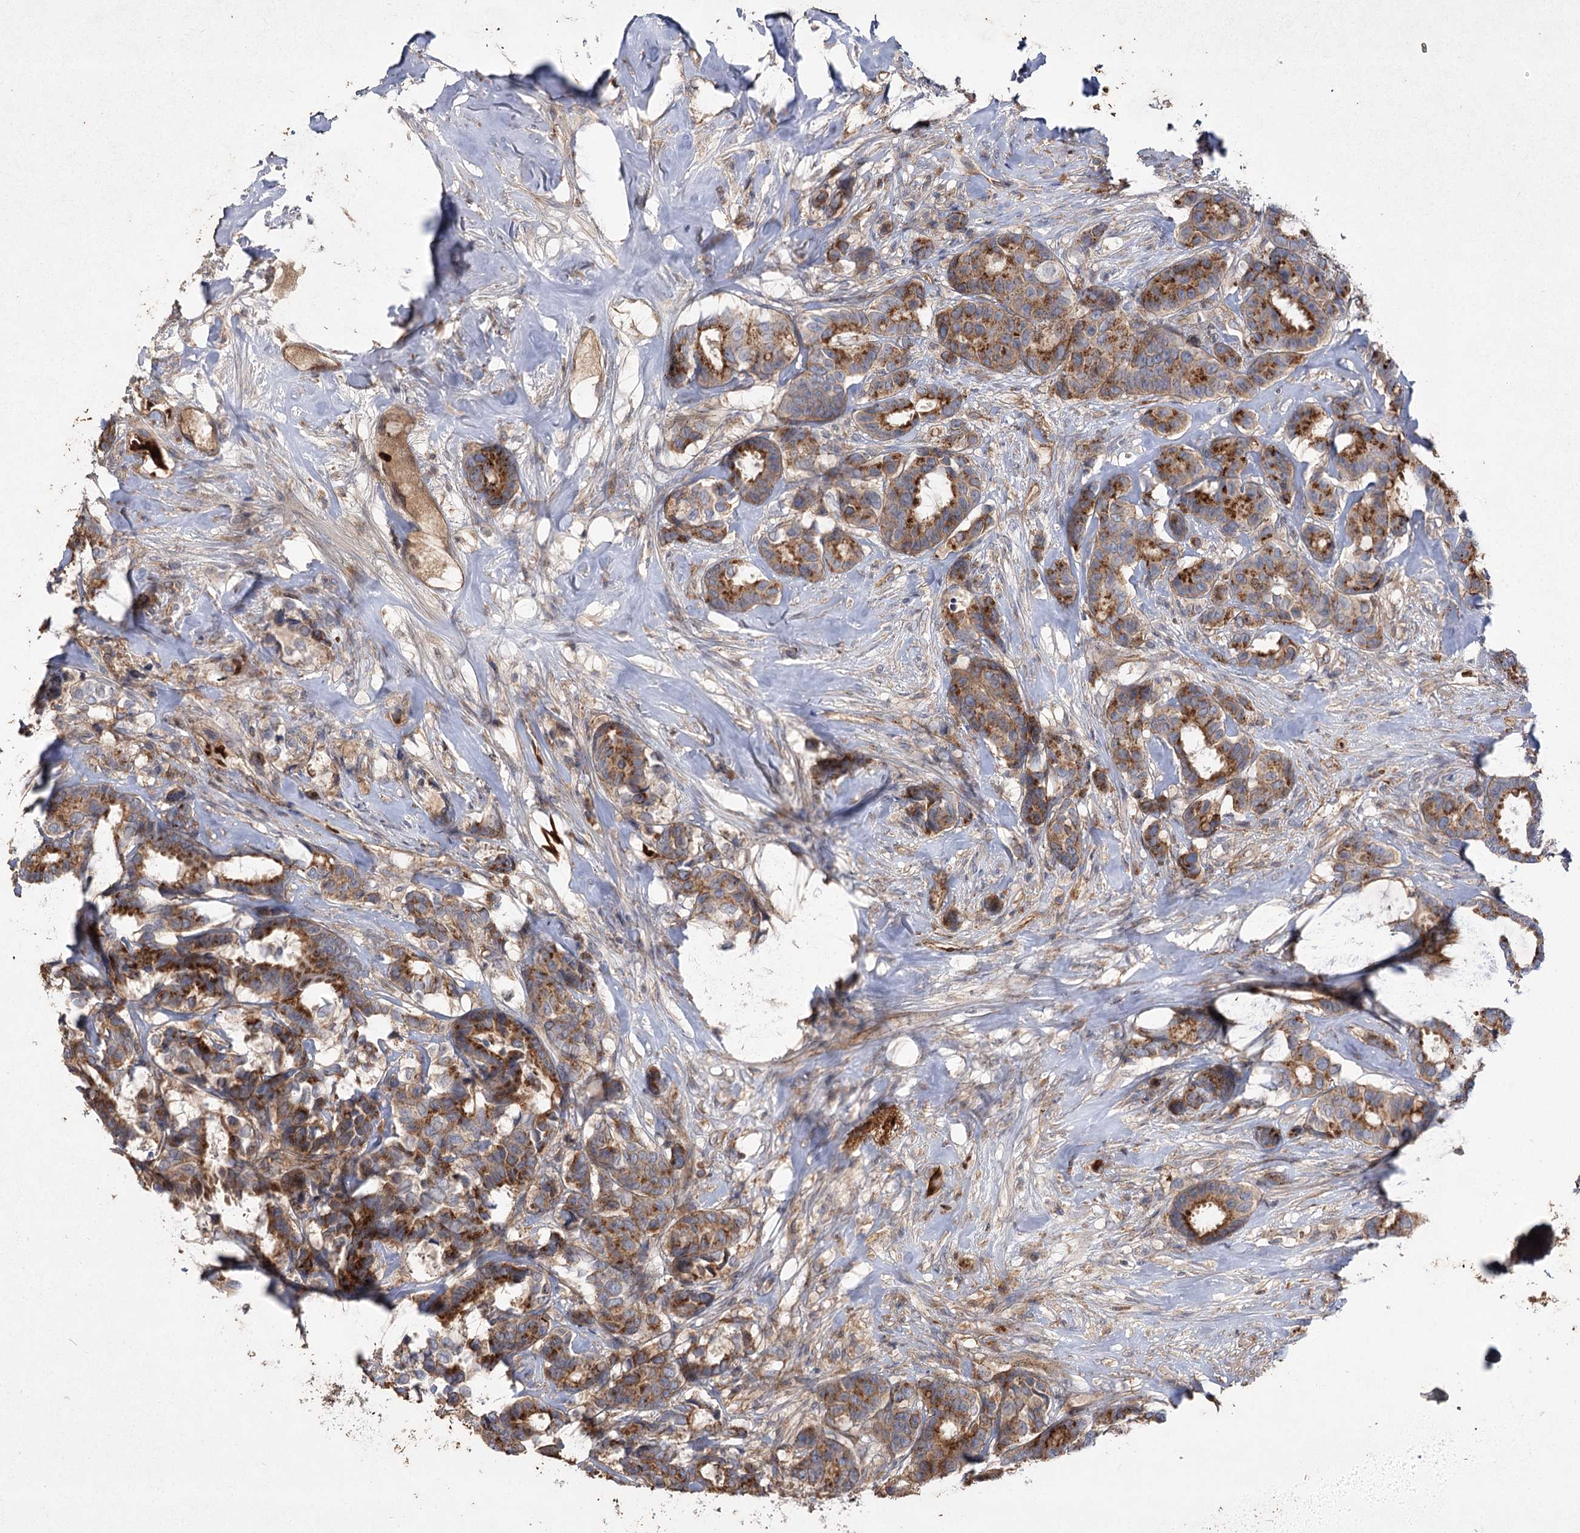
{"staining": {"intensity": "strong", "quantity": ">75%", "location": "cytoplasmic/membranous"}, "tissue": "breast cancer", "cell_type": "Tumor cells", "image_type": "cancer", "snomed": [{"axis": "morphology", "description": "Duct carcinoma"}, {"axis": "topography", "description": "Breast"}], "caption": "Tumor cells show high levels of strong cytoplasmic/membranous positivity in about >75% of cells in breast intraductal carcinoma.", "gene": "KIAA0825", "patient": {"sex": "female", "age": 87}}